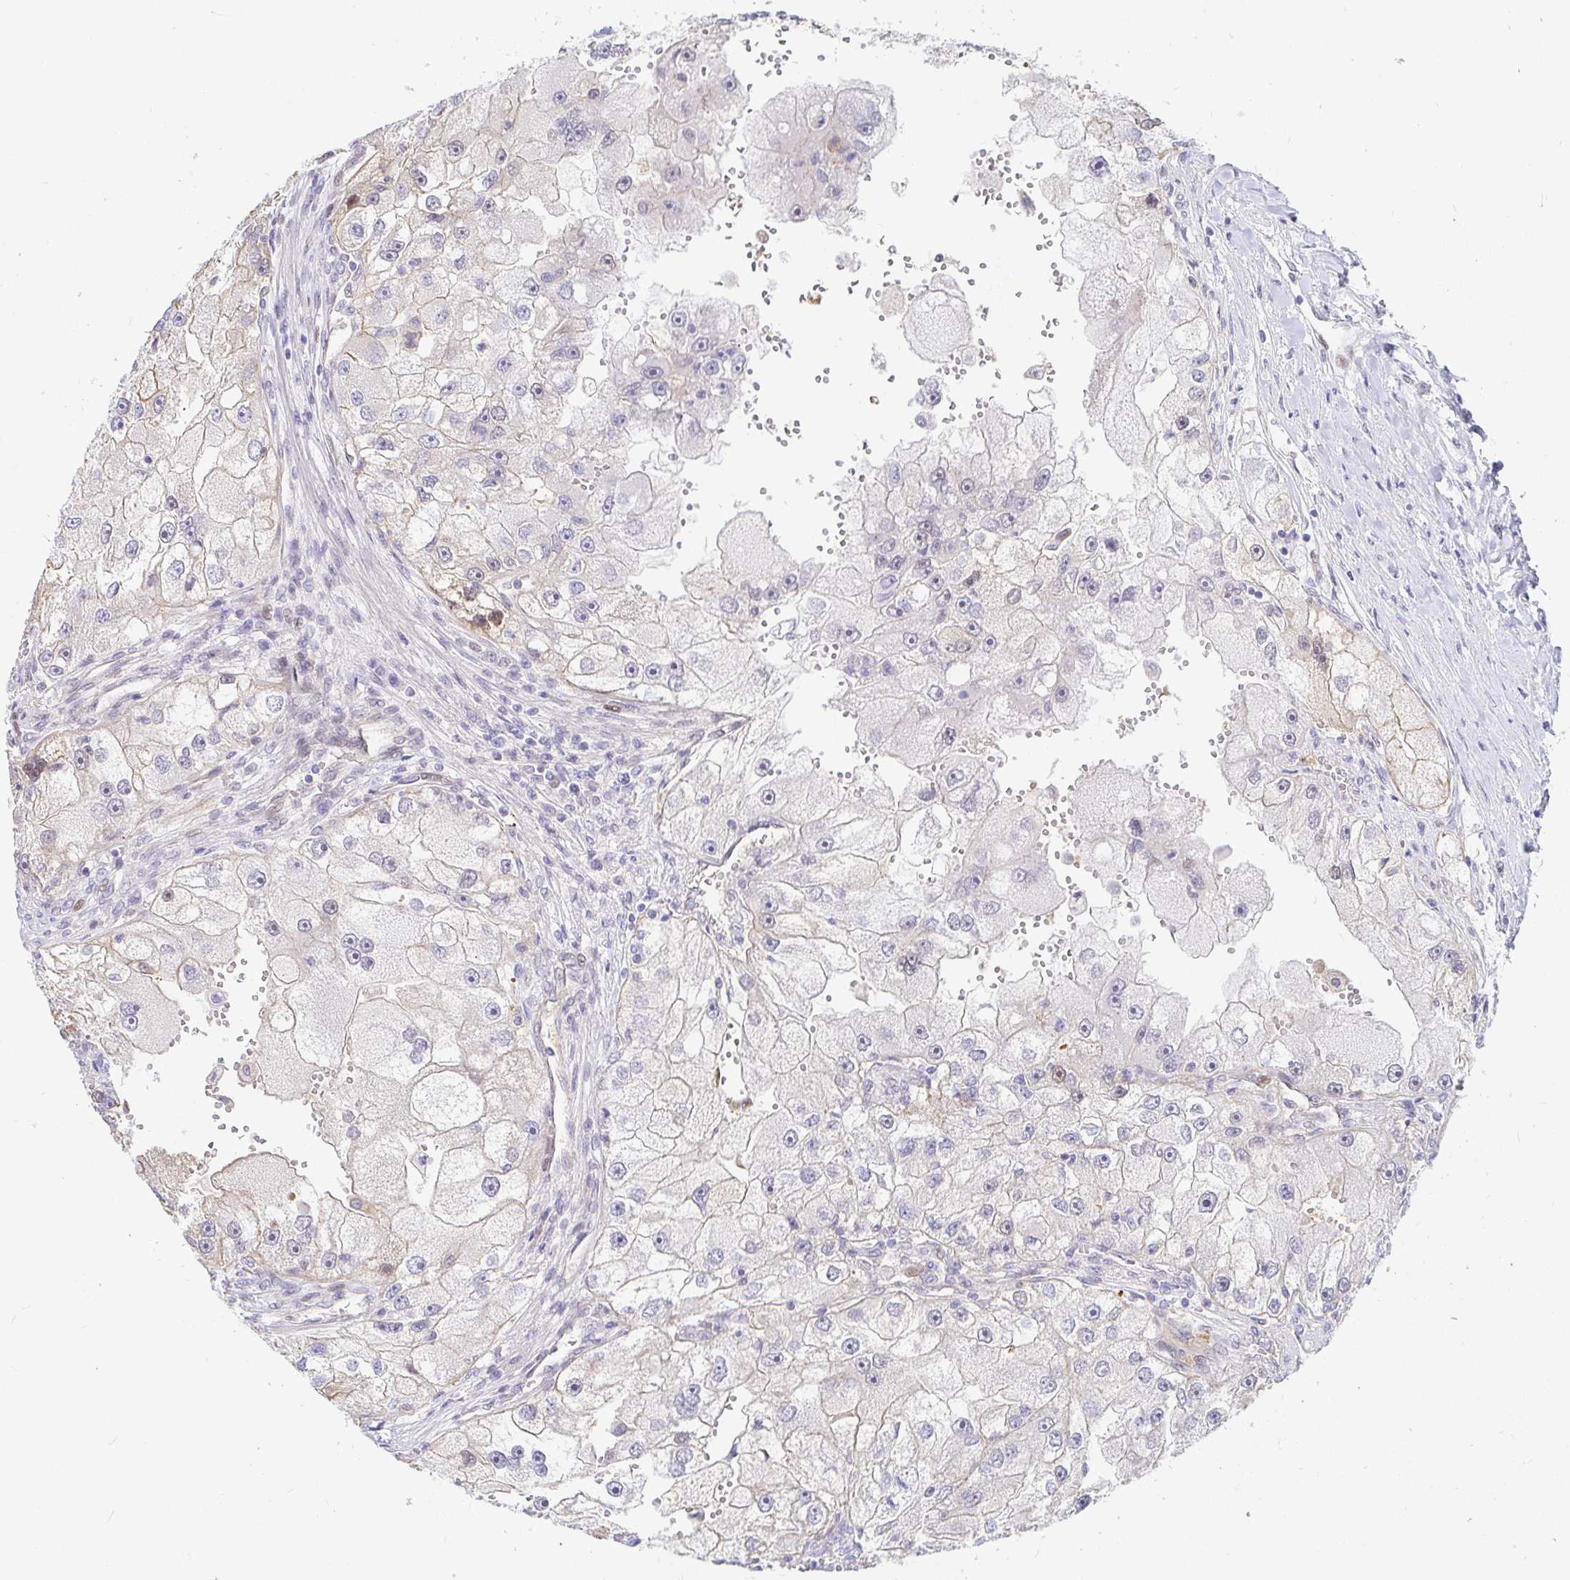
{"staining": {"intensity": "negative", "quantity": "none", "location": "none"}, "tissue": "renal cancer", "cell_type": "Tumor cells", "image_type": "cancer", "snomed": [{"axis": "morphology", "description": "Adenocarcinoma, NOS"}, {"axis": "topography", "description": "Kidney"}], "caption": "Renal cancer (adenocarcinoma) was stained to show a protein in brown. There is no significant expression in tumor cells.", "gene": "HINFP", "patient": {"sex": "male", "age": 63}}